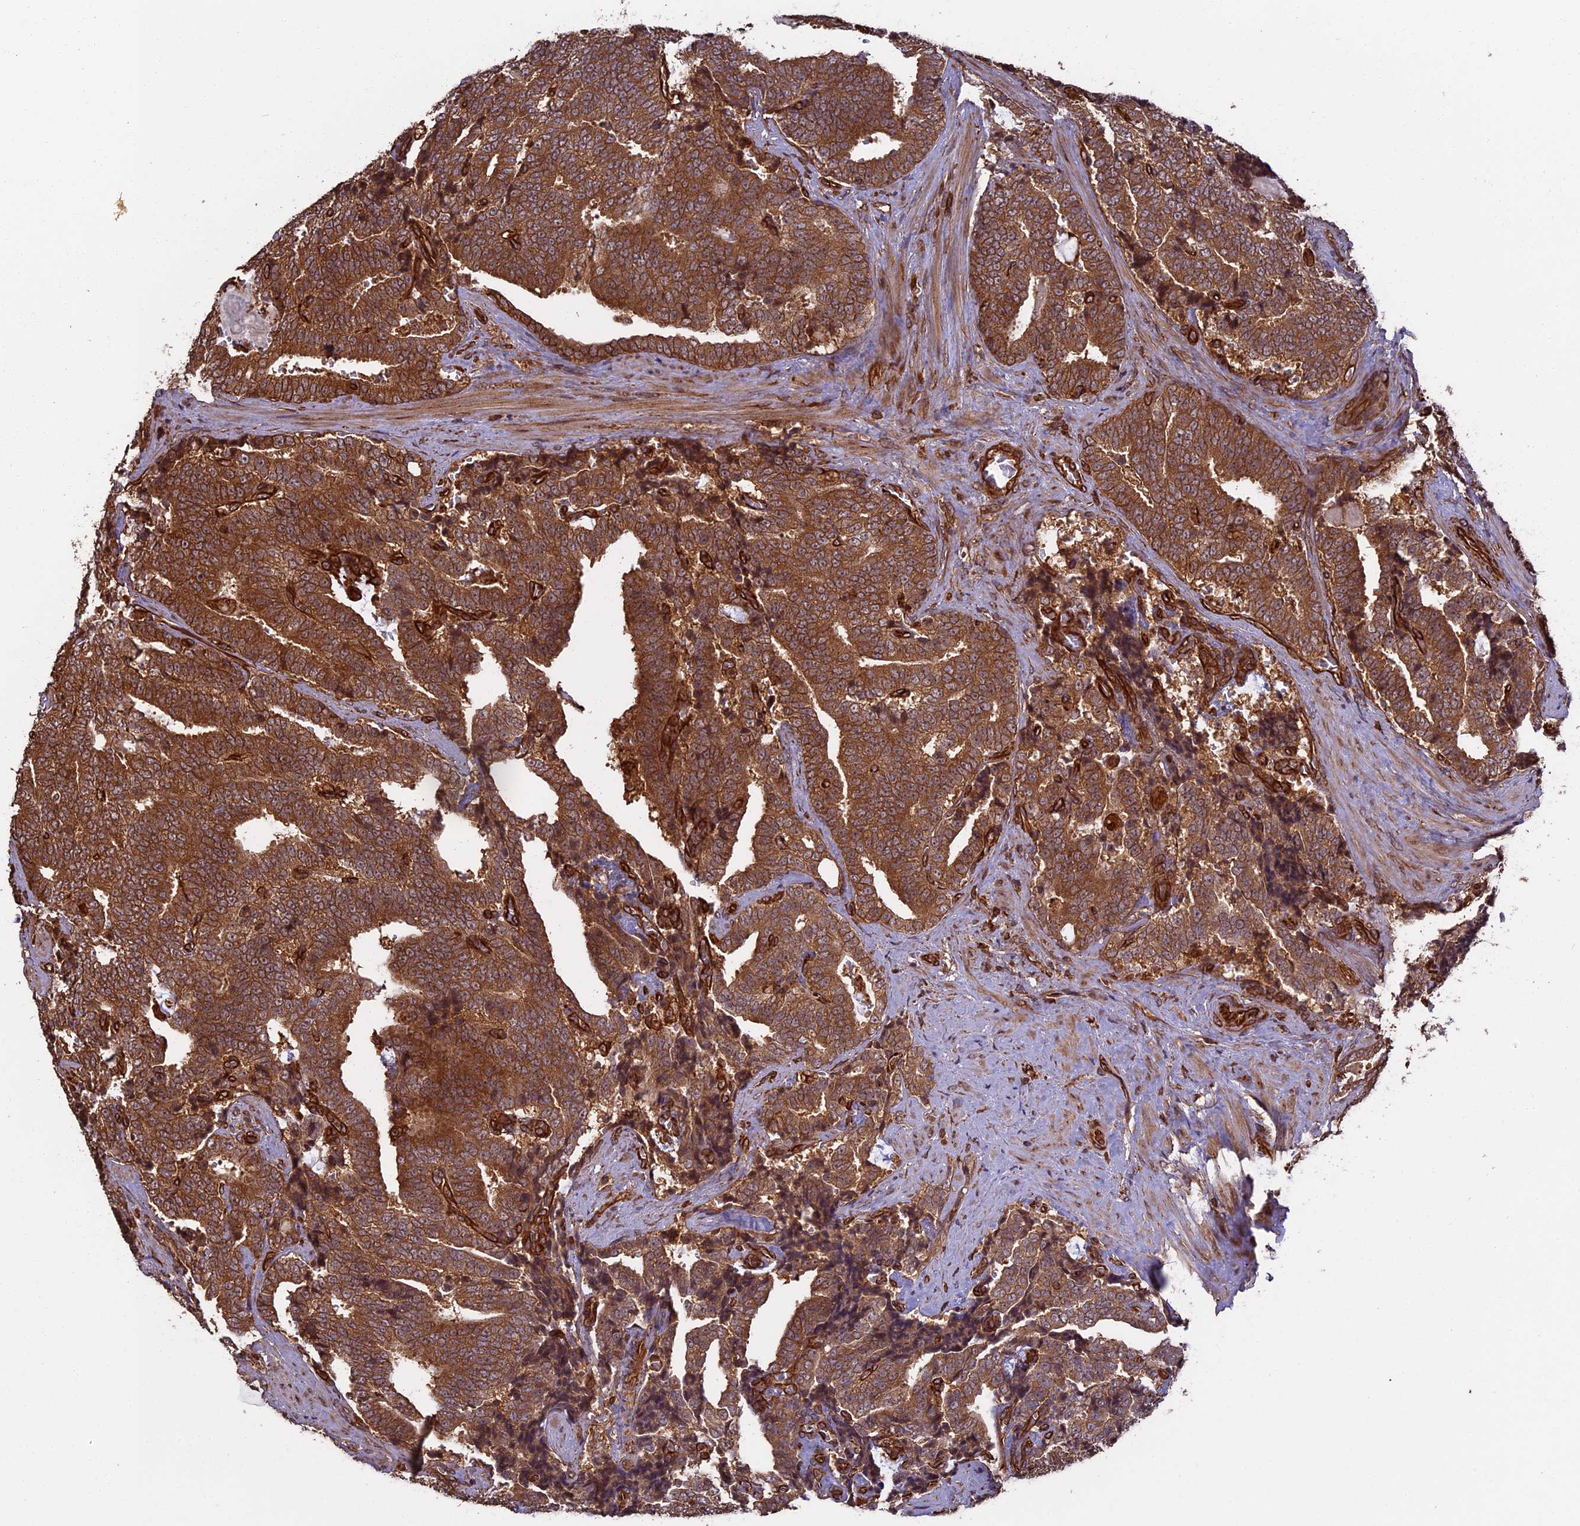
{"staining": {"intensity": "strong", "quantity": ">75%", "location": "cytoplasmic/membranous"}, "tissue": "prostate cancer", "cell_type": "Tumor cells", "image_type": "cancer", "snomed": [{"axis": "morphology", "description": "Adenocarcinoma, High grade"}, {"axis": "topography", "description": "Prostate and seminal vesicle, NOS"}], "caption": "Protein analysis of prostate cancer (adenocarcinoma (high-grade)) tissue demonstrates strong cytoplasmic/membranous staining in about >75% of tumor cells. The protein is shown in brown color, while the nuclei are stained blue.", "gene": "CCDC124", "patient": {"sex": "male", "age": 67}}